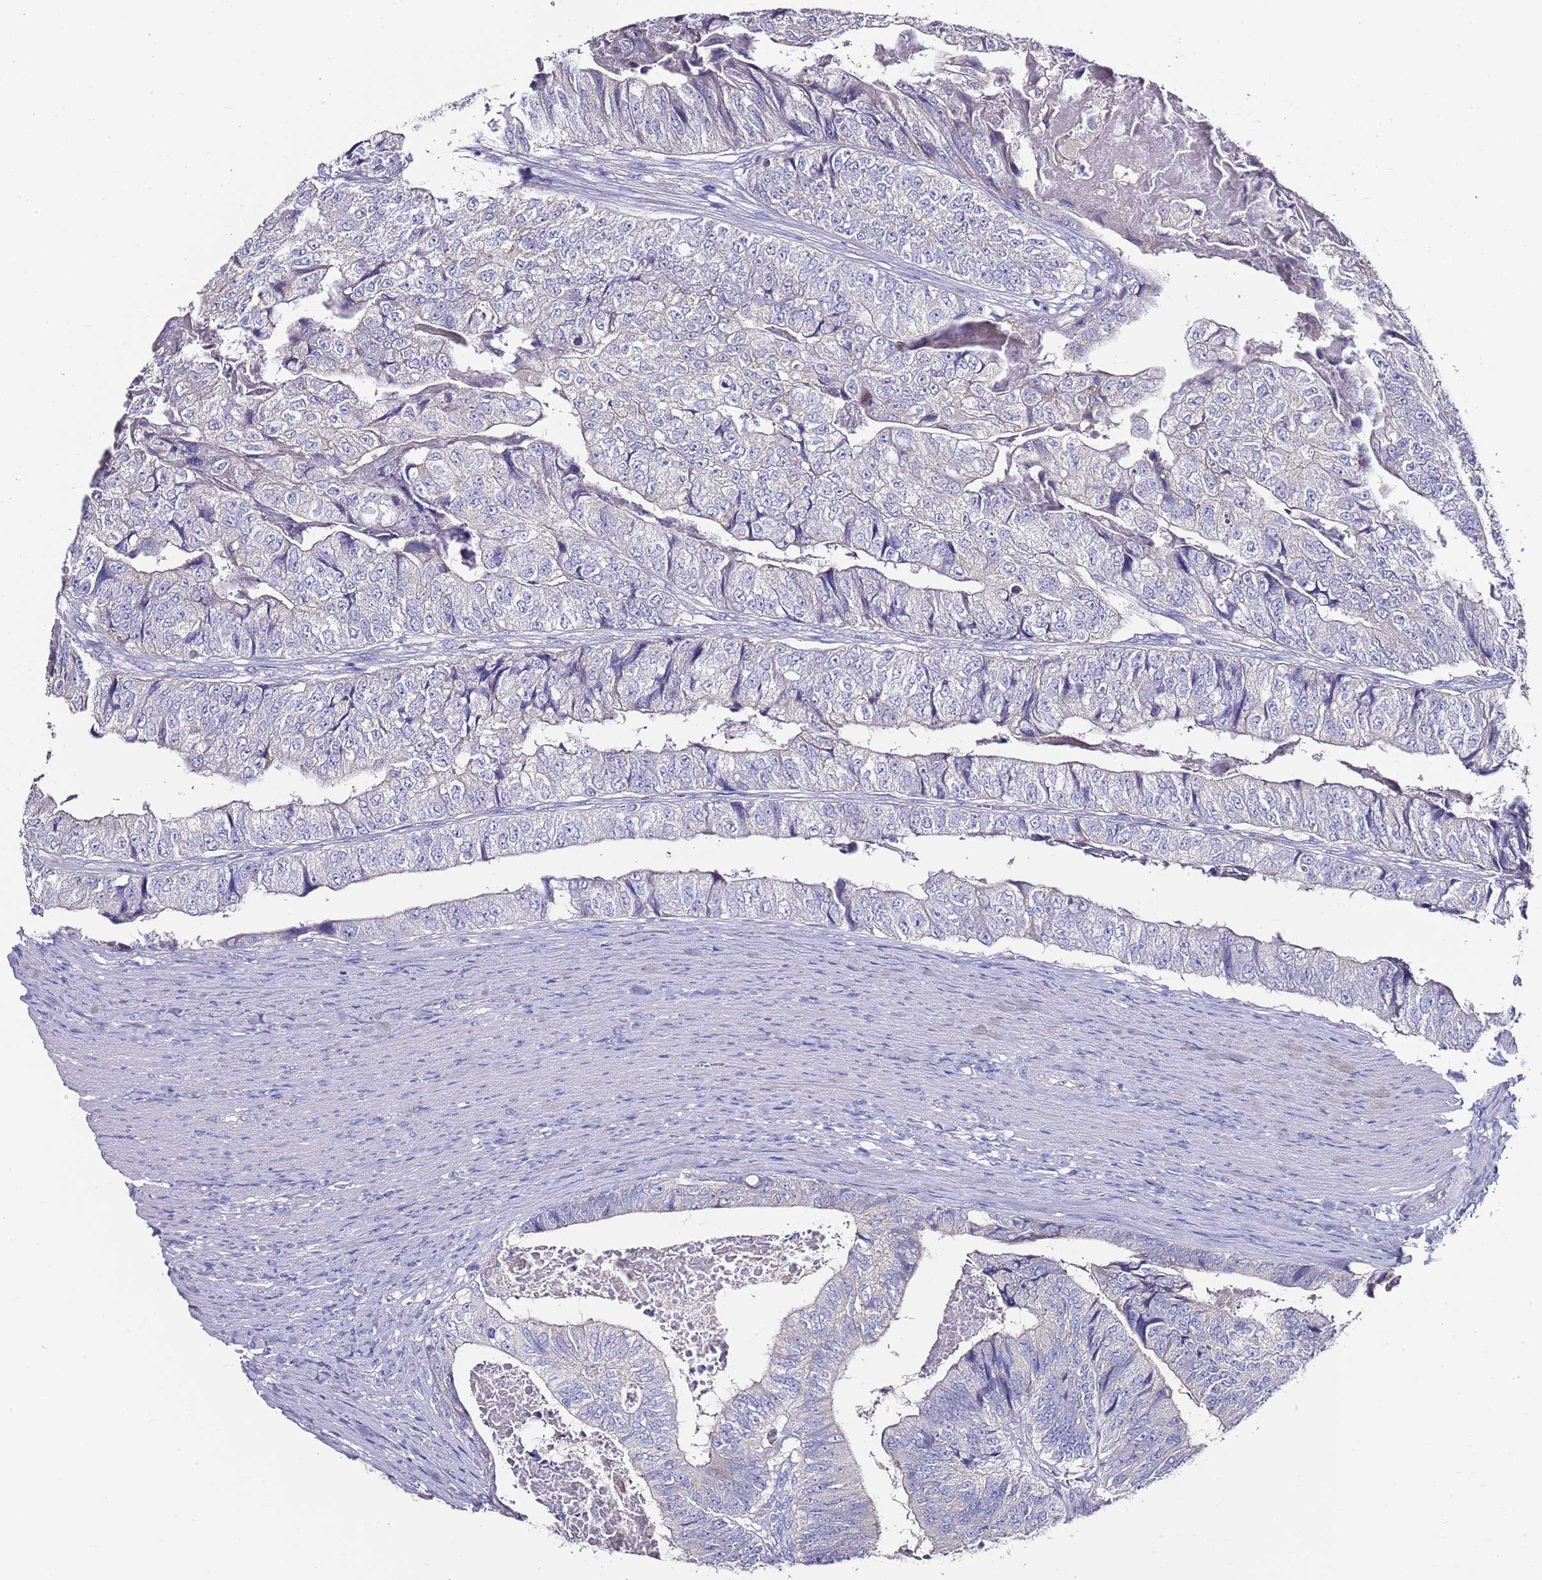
{"staining": {"intensity": "negative", "quantity": "none", "location": "none"}, "tissue": "colorectal cancer", "cell_type": "Tumor cells", "image_type": "cancer", "snomed": [{"axis": "morphology", "description": "Adenocarcinoma, NOS"}, {"axis": "topography", "description": "Colon"}], "caption": "Human colorectal adenocarcinoma stained for a protein using immunohistochemistry demonstrates no staining in tumor cells.", "gene": "MYBPC3", "patient": {"sex": "female", "age": 67}}